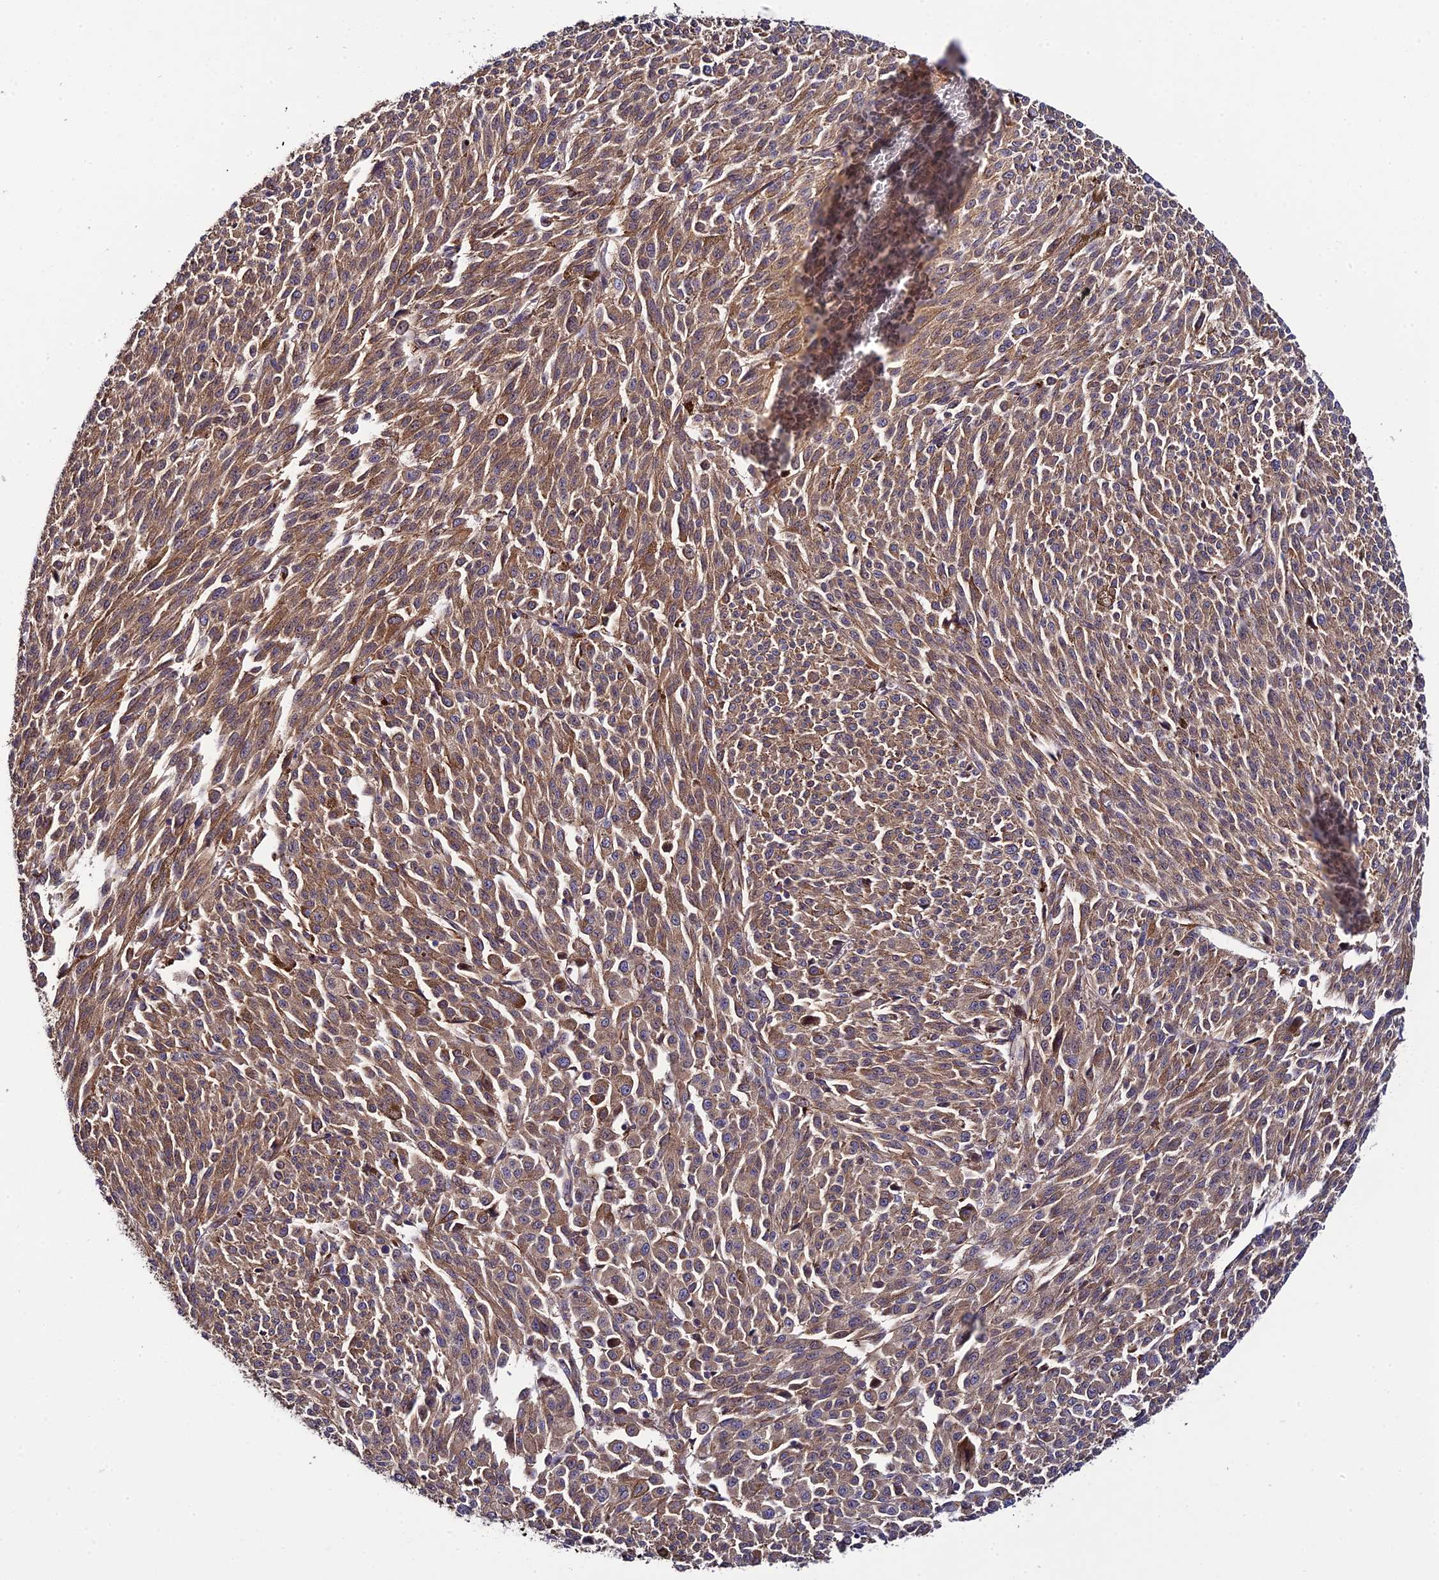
{"staining": {"intensity": "moderate", "quantity": ">75%", "location": "cytoplasmic/membranous"}, "tissue": "melanoma", "cell_type": "Tumor cells", "image_type": "cancer", "snomed": [{"axis": "morphology", "description": "Malignant melanoma, NOS"}, {"axis": "topography", "description": "Skin"}], "caption": "Immunohistochemical staining of malignant melanoma displays moderate cytoplasmic/membranous protein staining in about >75% of tumor cells.", "gene": "P3H3", "patient": {"sex": "female", "age": 52}}